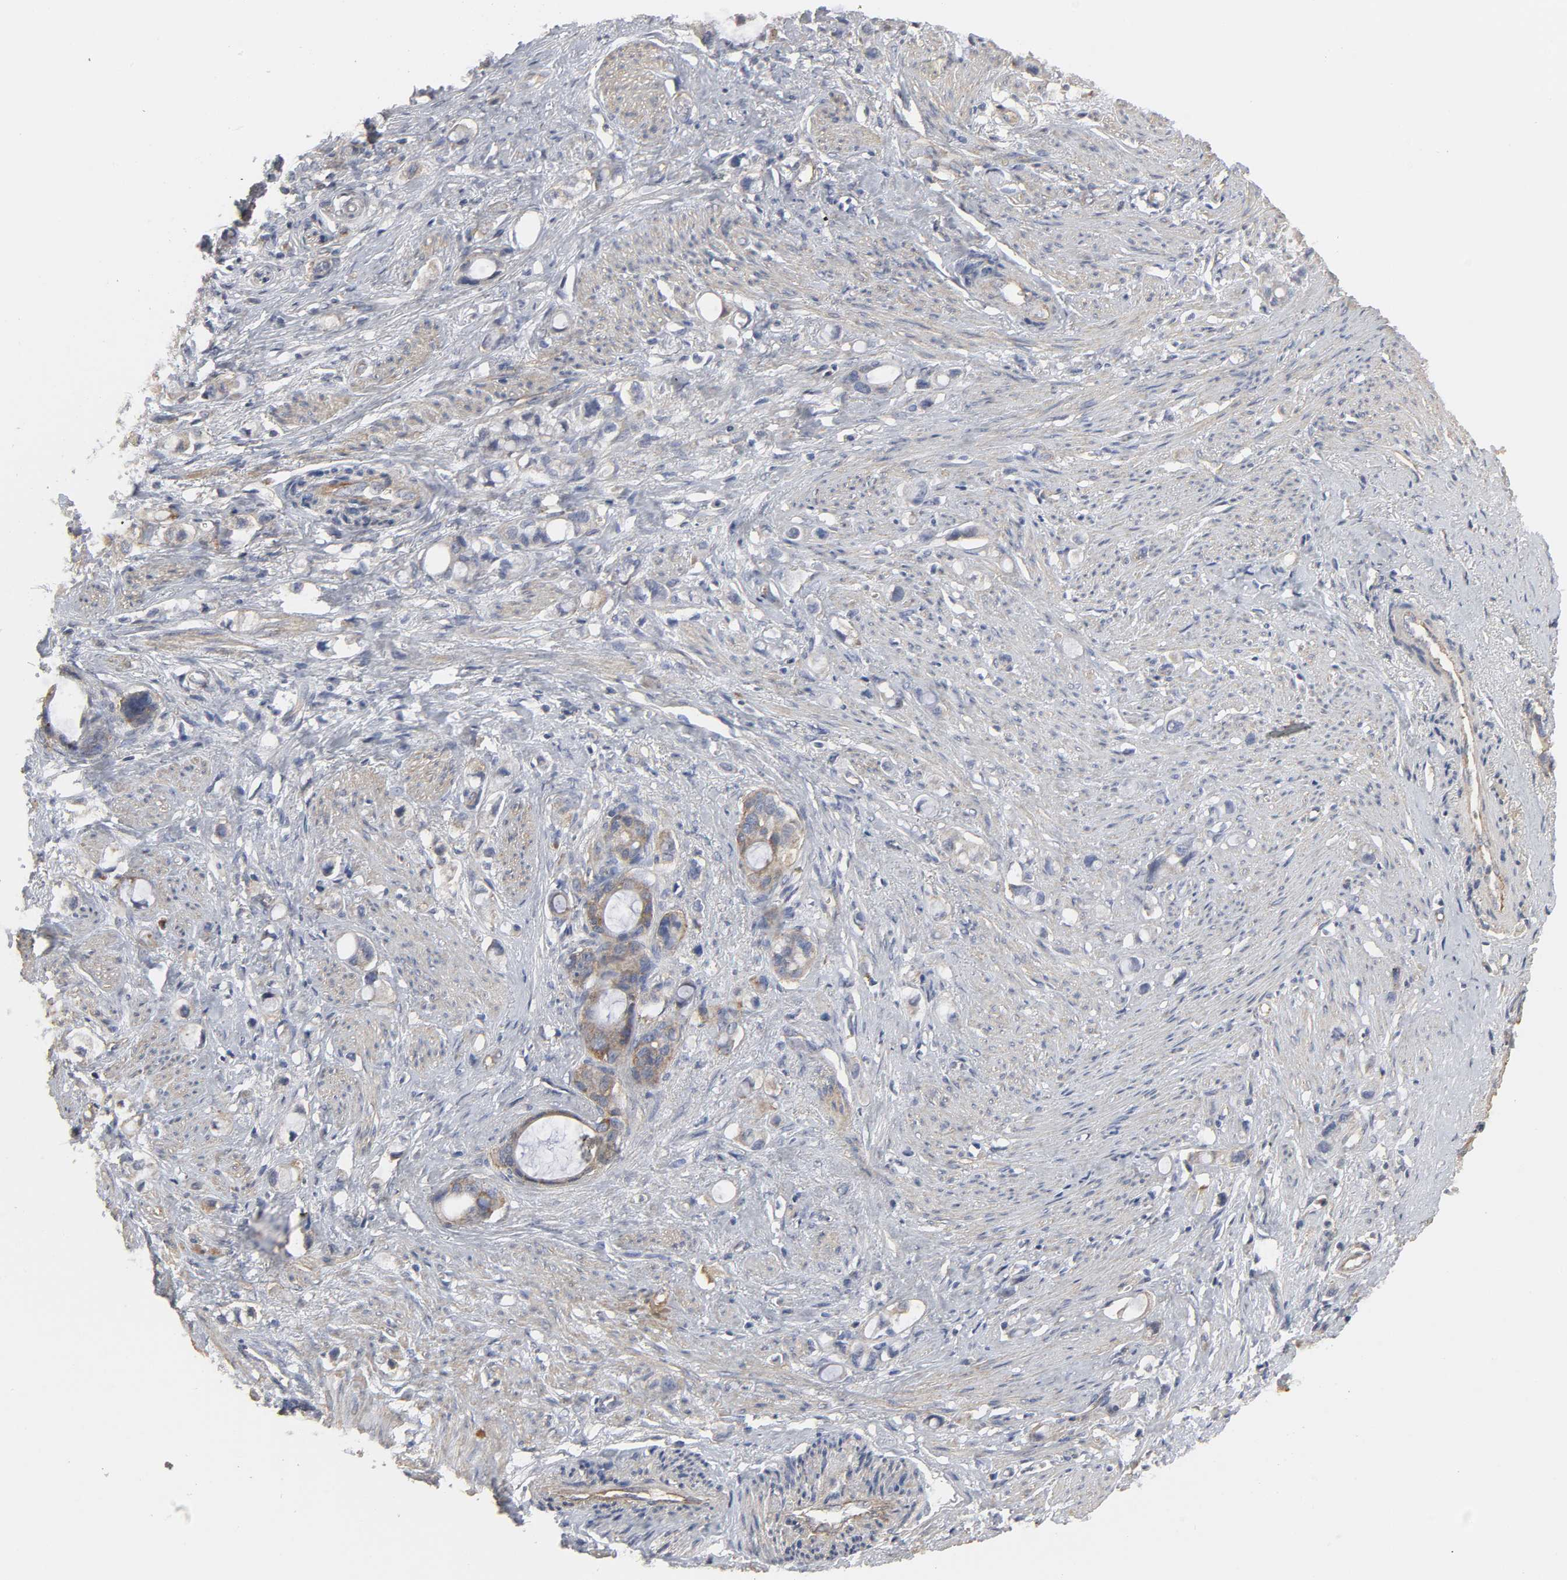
{"staining": {"intensity": "moderate", "quantity": ">75%", "location": "cytoplasmic/membranous"}, "tissue": "stomach cancer", "cell_type": "Tumor cells", "image_type": "cancer", "snomed": [{"axis": "morphology", "description": "Adenocarcinoma, NOS"}, {"axis": "topography", "description": "Stomach"}], "caption": "This histopathology image exhibits immunohistochemistry staining of human stomach cancer, with medium moderate cytoplasmic/membranous expression in about >75% of tumor cells.", "gene": "SH3GLB1", "patient": {"sex": "female", "age": 75}}